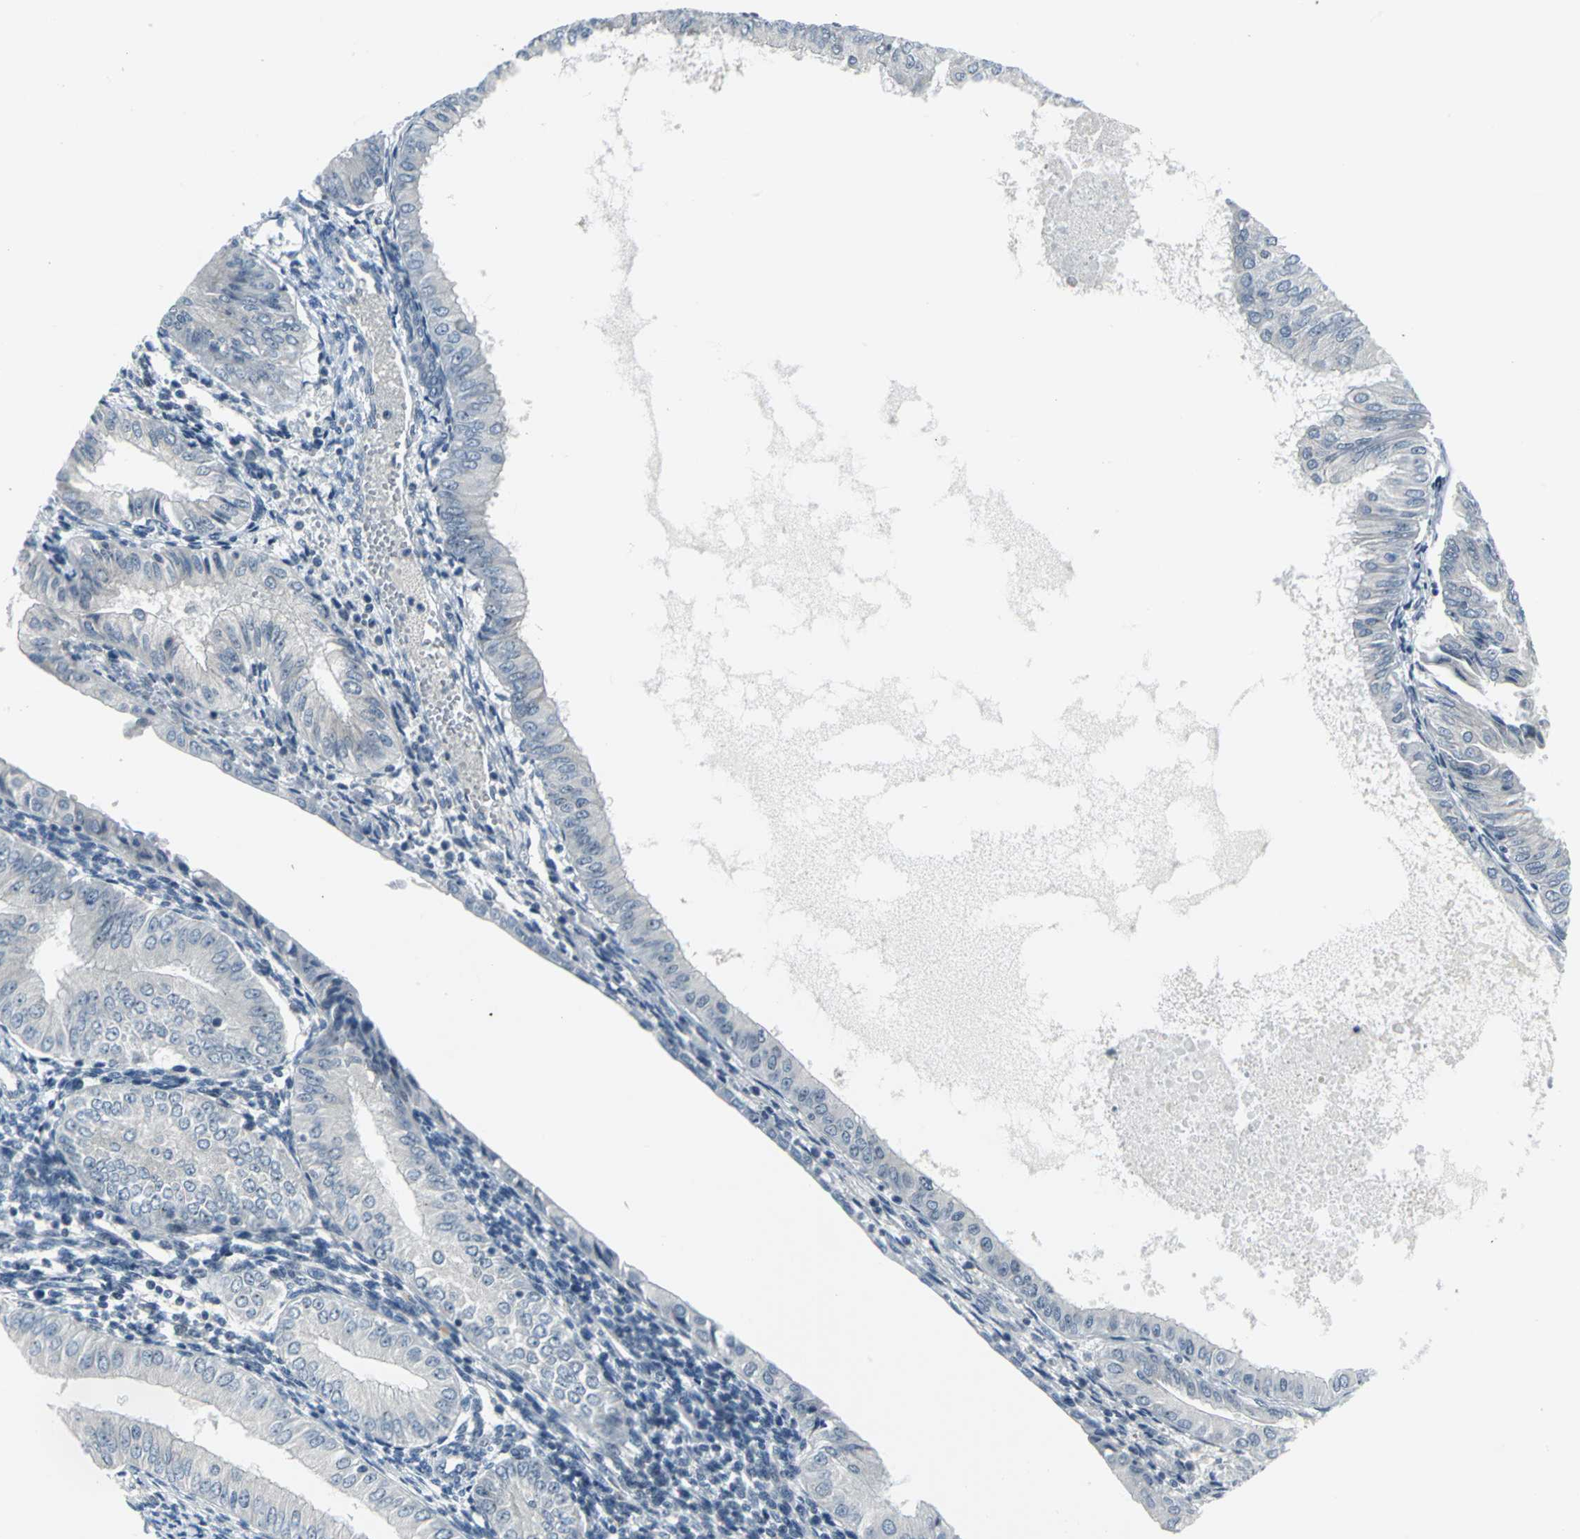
{"staining": {"intensity": "moderate", "quantity": ">75%", "location": "nuclear"}, "tissue": "endometrial cancer", "cell_type": "Tumor cells", "image_type": "cancer", "snomed": [{"axis": "morphology", "description": "Adenocarcinoma, NOS"}, {"axis": "topography", "description": "Endometrium"}], "caption": "A histopathology image showing moderate nuclear expression in about >75% of tumor cells in endometrial cancer (adenocarcinoma), as visualized by brown immunohistochemical staining.", "gene": "MYBBP1A", "patient": {"sex": "female", "age": 53}}